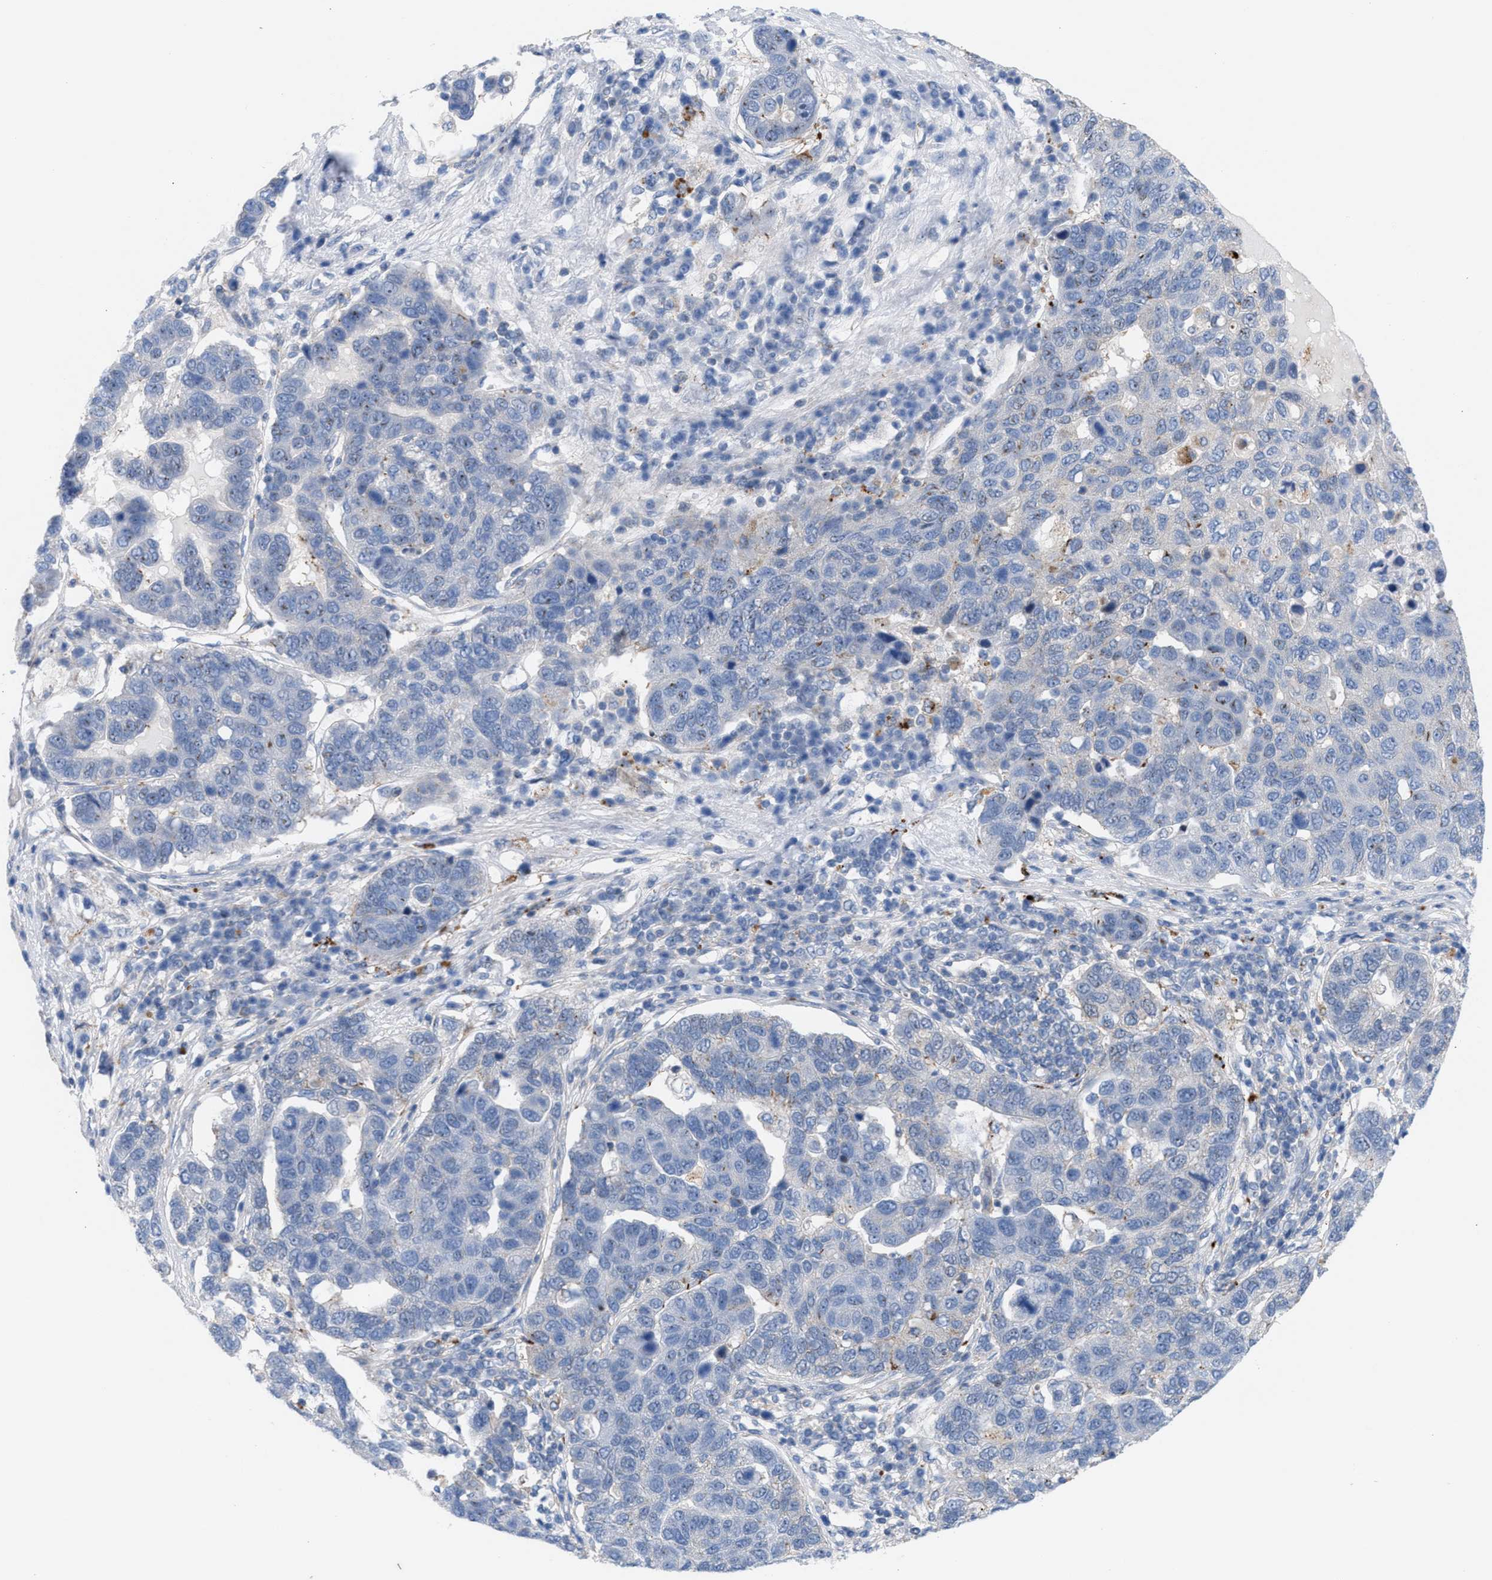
{"staining": {"intensity": "negative", "quantity": "none", "location": "none"}, "tissue": "pancreatic cancer", "cell_type": "Tumor cells", "image_type": "cancer", "snomed": [{"axis": "morphology", "description": "Adenocarcinoma, NOS"}, {"axis": "topography", "description": "Pancreas"}], "caption": "Immunohistochemical staining of adenocarcinoma (pancreatic) shows no significant positivity in tumor cells. (Brightfield microscopy of DAB (3,3'-diaminobenzidine) IHC at high magnification).", "gene": "MBTD1", "patient": {"sex": "female", "age": 61}}